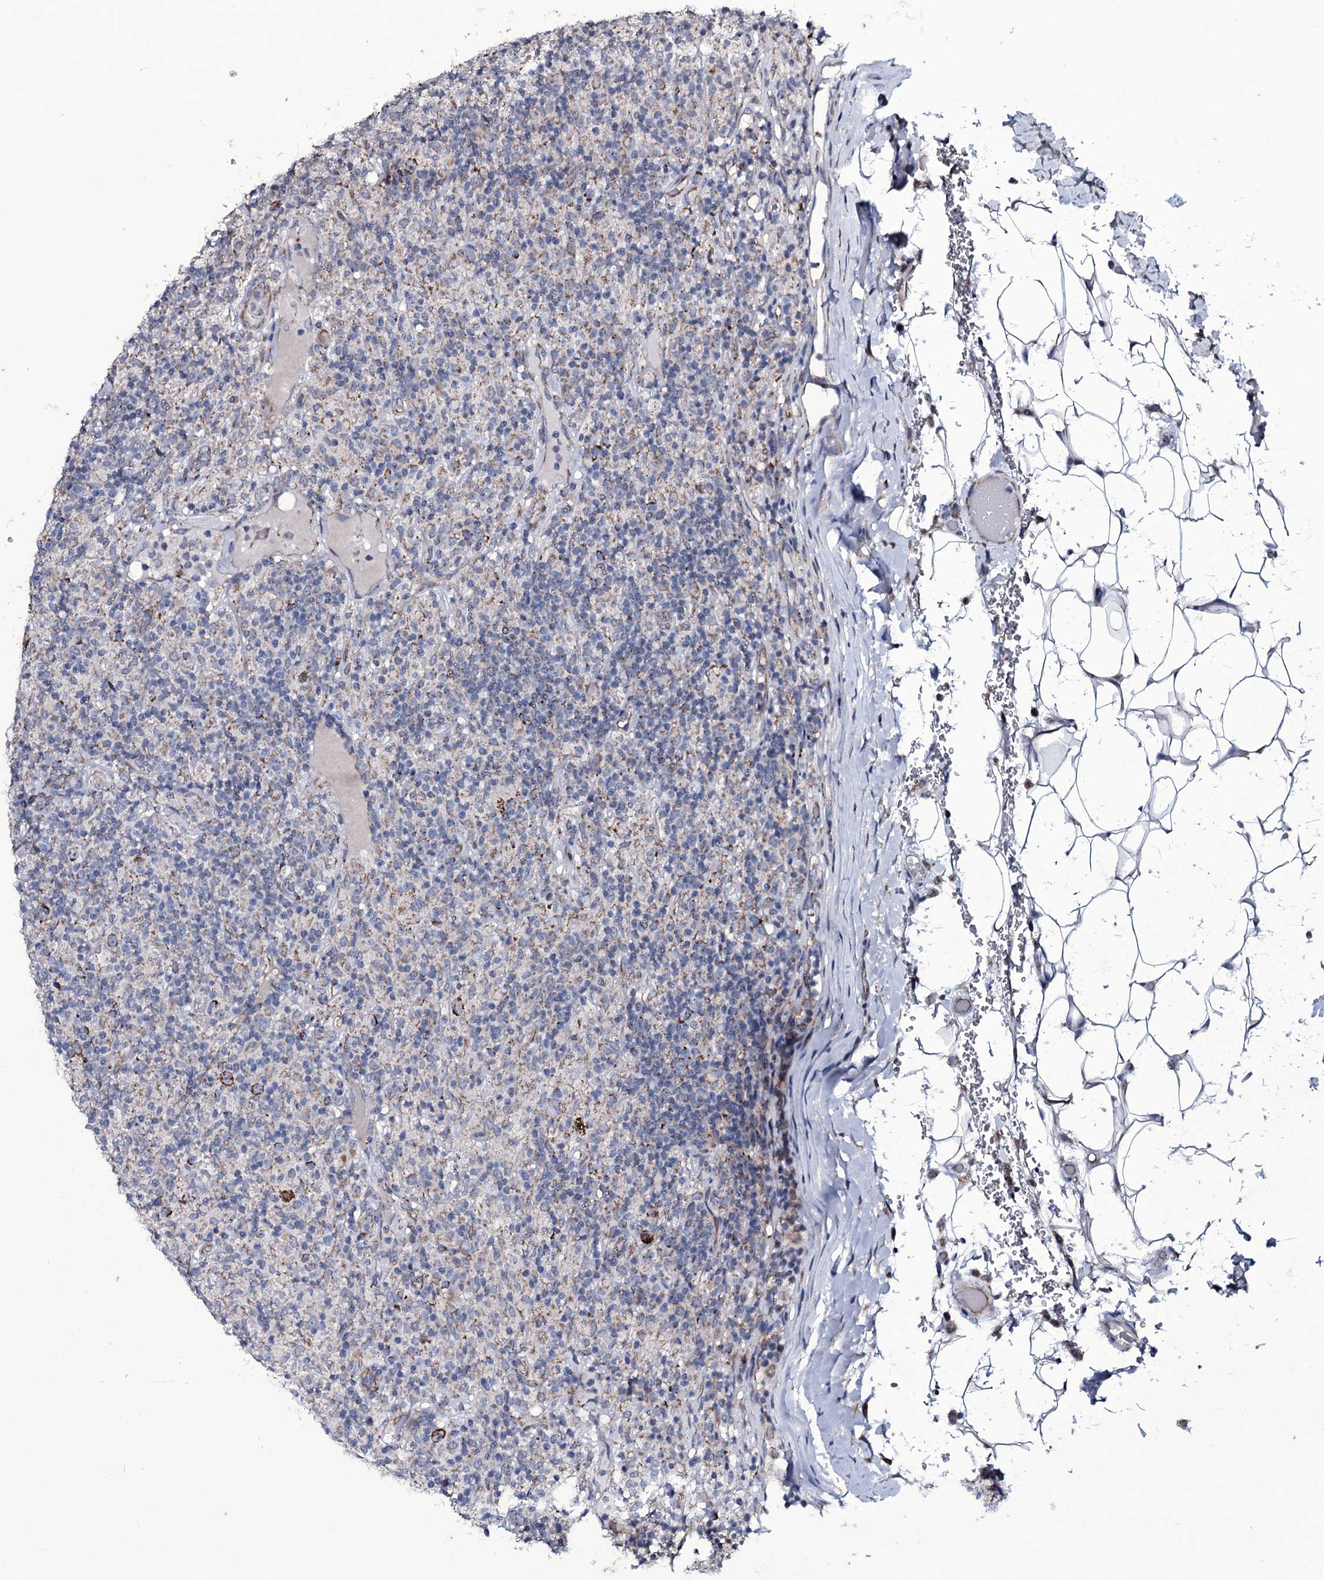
{"staining": {"intensity": "strong", "quantity": ">75%", "location": "cytoplasmic/membranous"}, "tissue": "lymphoma", "cell_type": "Tumor cells", "image_type": "cancer", "snomed": [{"axis": "morphology", "description": "Hodgkin's disease, NOS"}, {"axis": "topography", "description": "Lymph node"}], "caption": "Immunohistochemical staining of lymphoma displays high levels of strong cytoplasmic/membranous positivity in about >75% of tumor cells.", "gene": "WIPF3", "patient": {"sex": "male", "age": 70}}